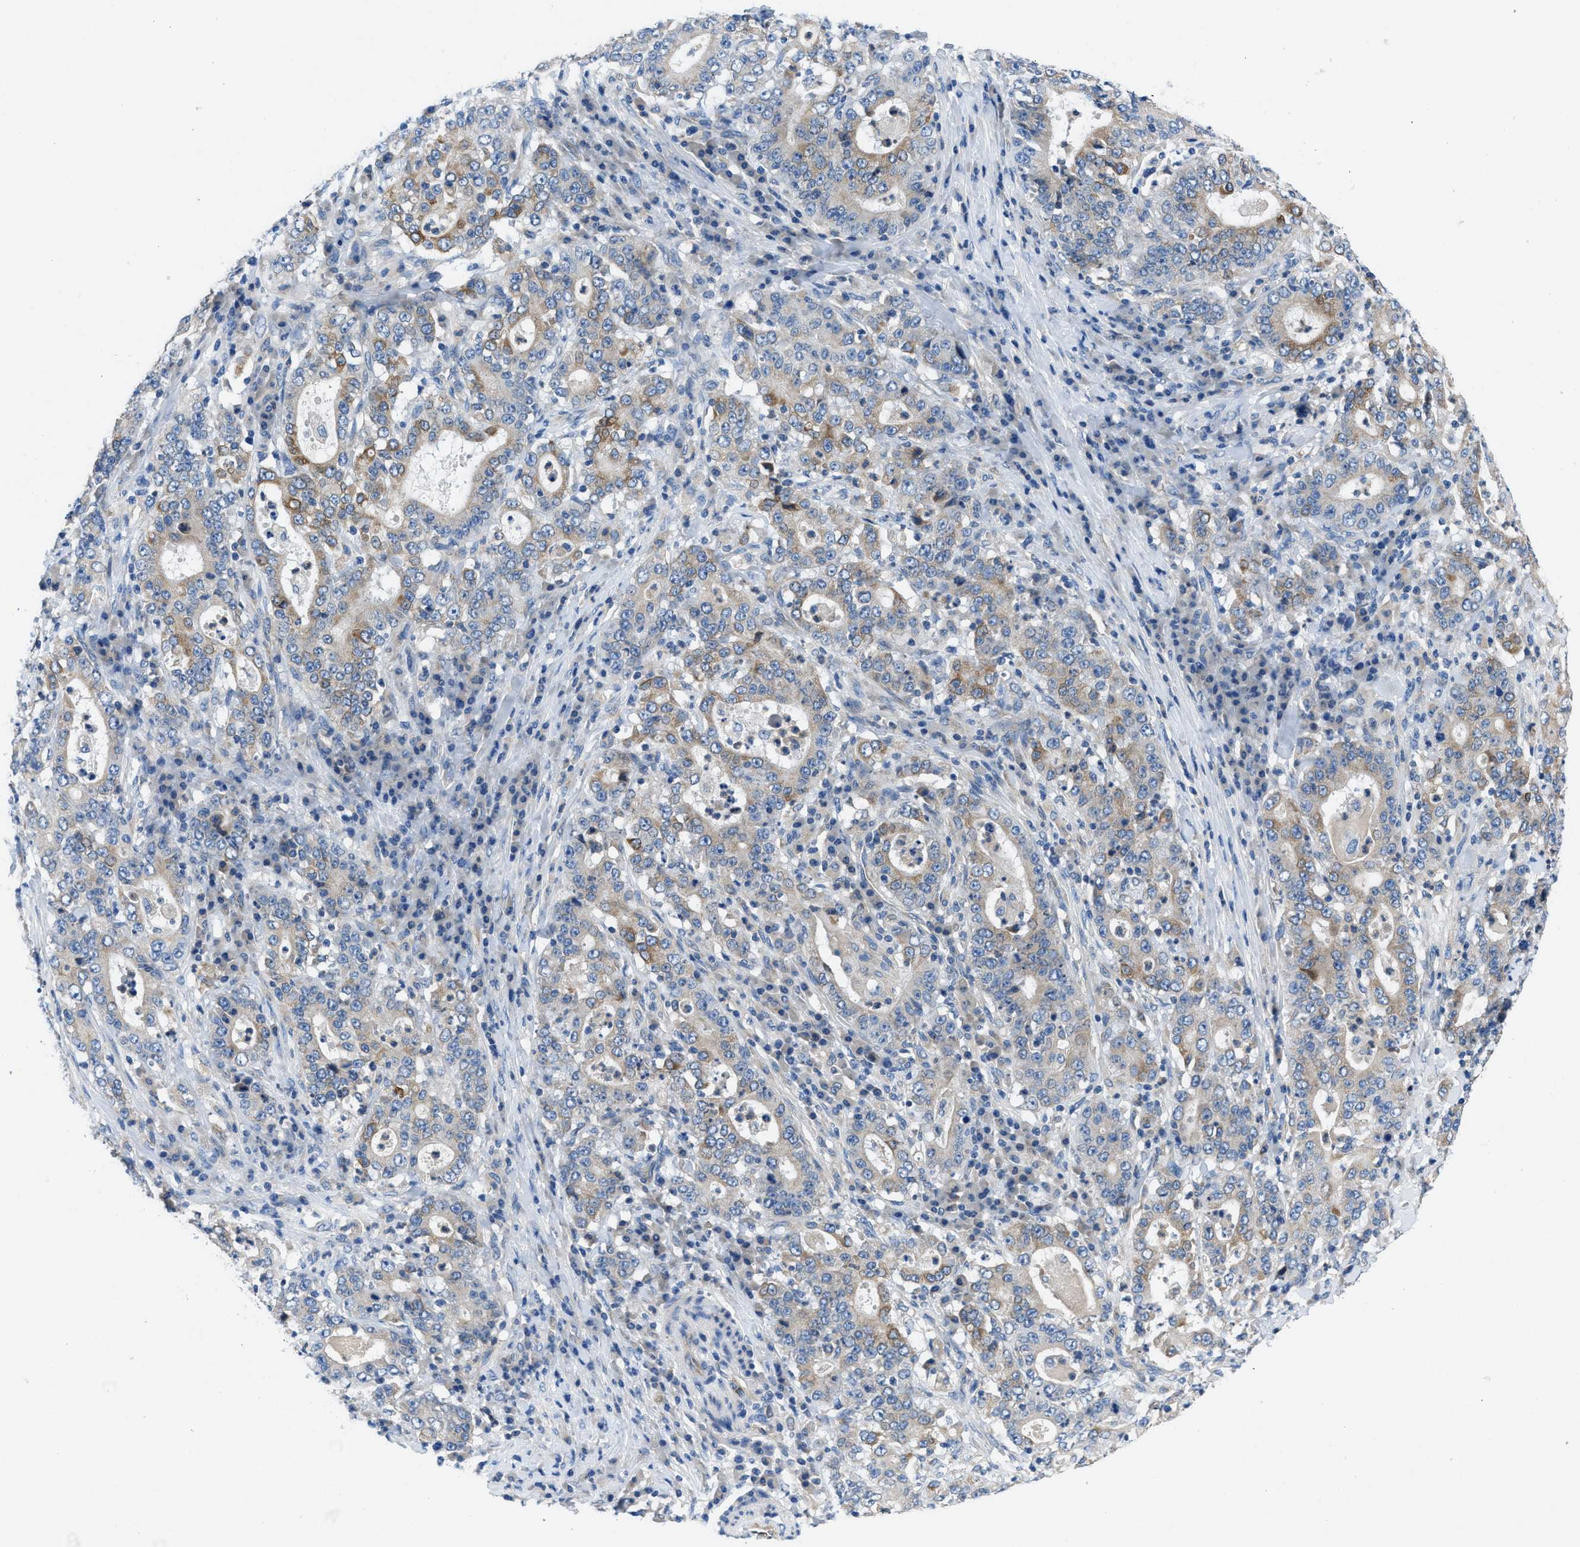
{"staining": {"intensity": "moderate", "quantity": "<25%", "location": "cytoplasmic/membranous"}, "tissue": "stomach cancer", "cell_type": "Tumor cells", "image_type": "cancer", "snomed": [{"axis": "morphology", "description": "Normal tissue, NOS"}, {"axis": "morphology", "description": "Adenocarcinoma, NOS"}, {"axis": "topography", "description": "Stomach, upper"}, {"axis": "topography", "description": "Stomach"}], "caption": "Immunohistochemical staining of human stomach adenocarcinoma shows low levels of moderate cytoplasmic/membranous protein positivity in about <25% of tumor cells. (IHC, brightfield microscopy, high magnification).", "gene": "PGR", "patient": {"sex": "male", "age": 59}}